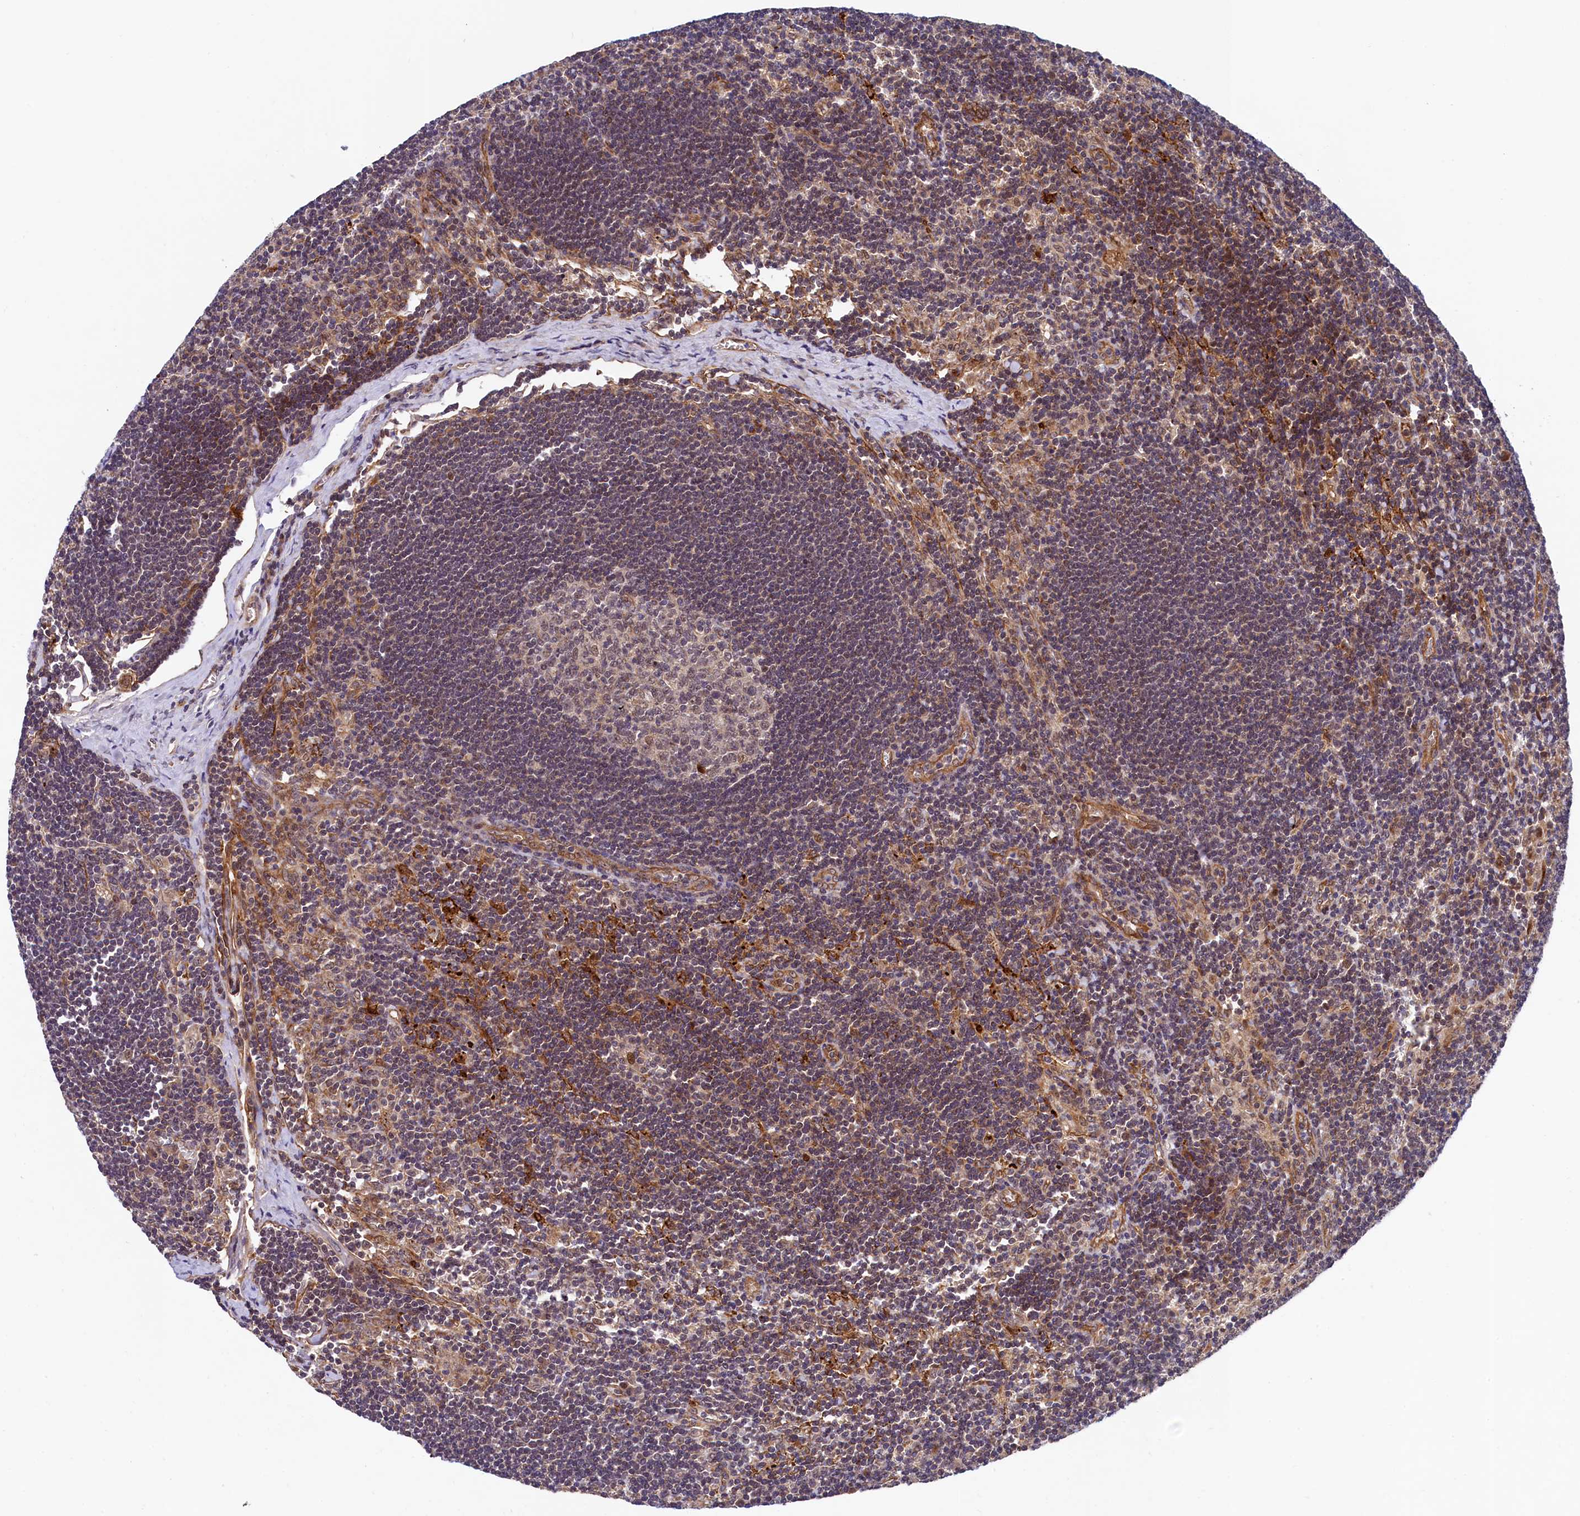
{"staining": {"intensity": "weak", "quantity": "<25%", "location": "nuclear"}, "tissue": "lymph node", "cell_type": "Germinal center cells", "image_type": "normal", "snomed": [{"axis": "morphology", "description": "Normal tissue, NOS"}, {"axis": "topography", "description": "Lymph node"}], "caption": "Lymph node stained for a protein using immunohistochemistry shows no positivity germinal center cells.", "gene": "ARL14EP", "patient": {"sex": "male", "age": 24}}